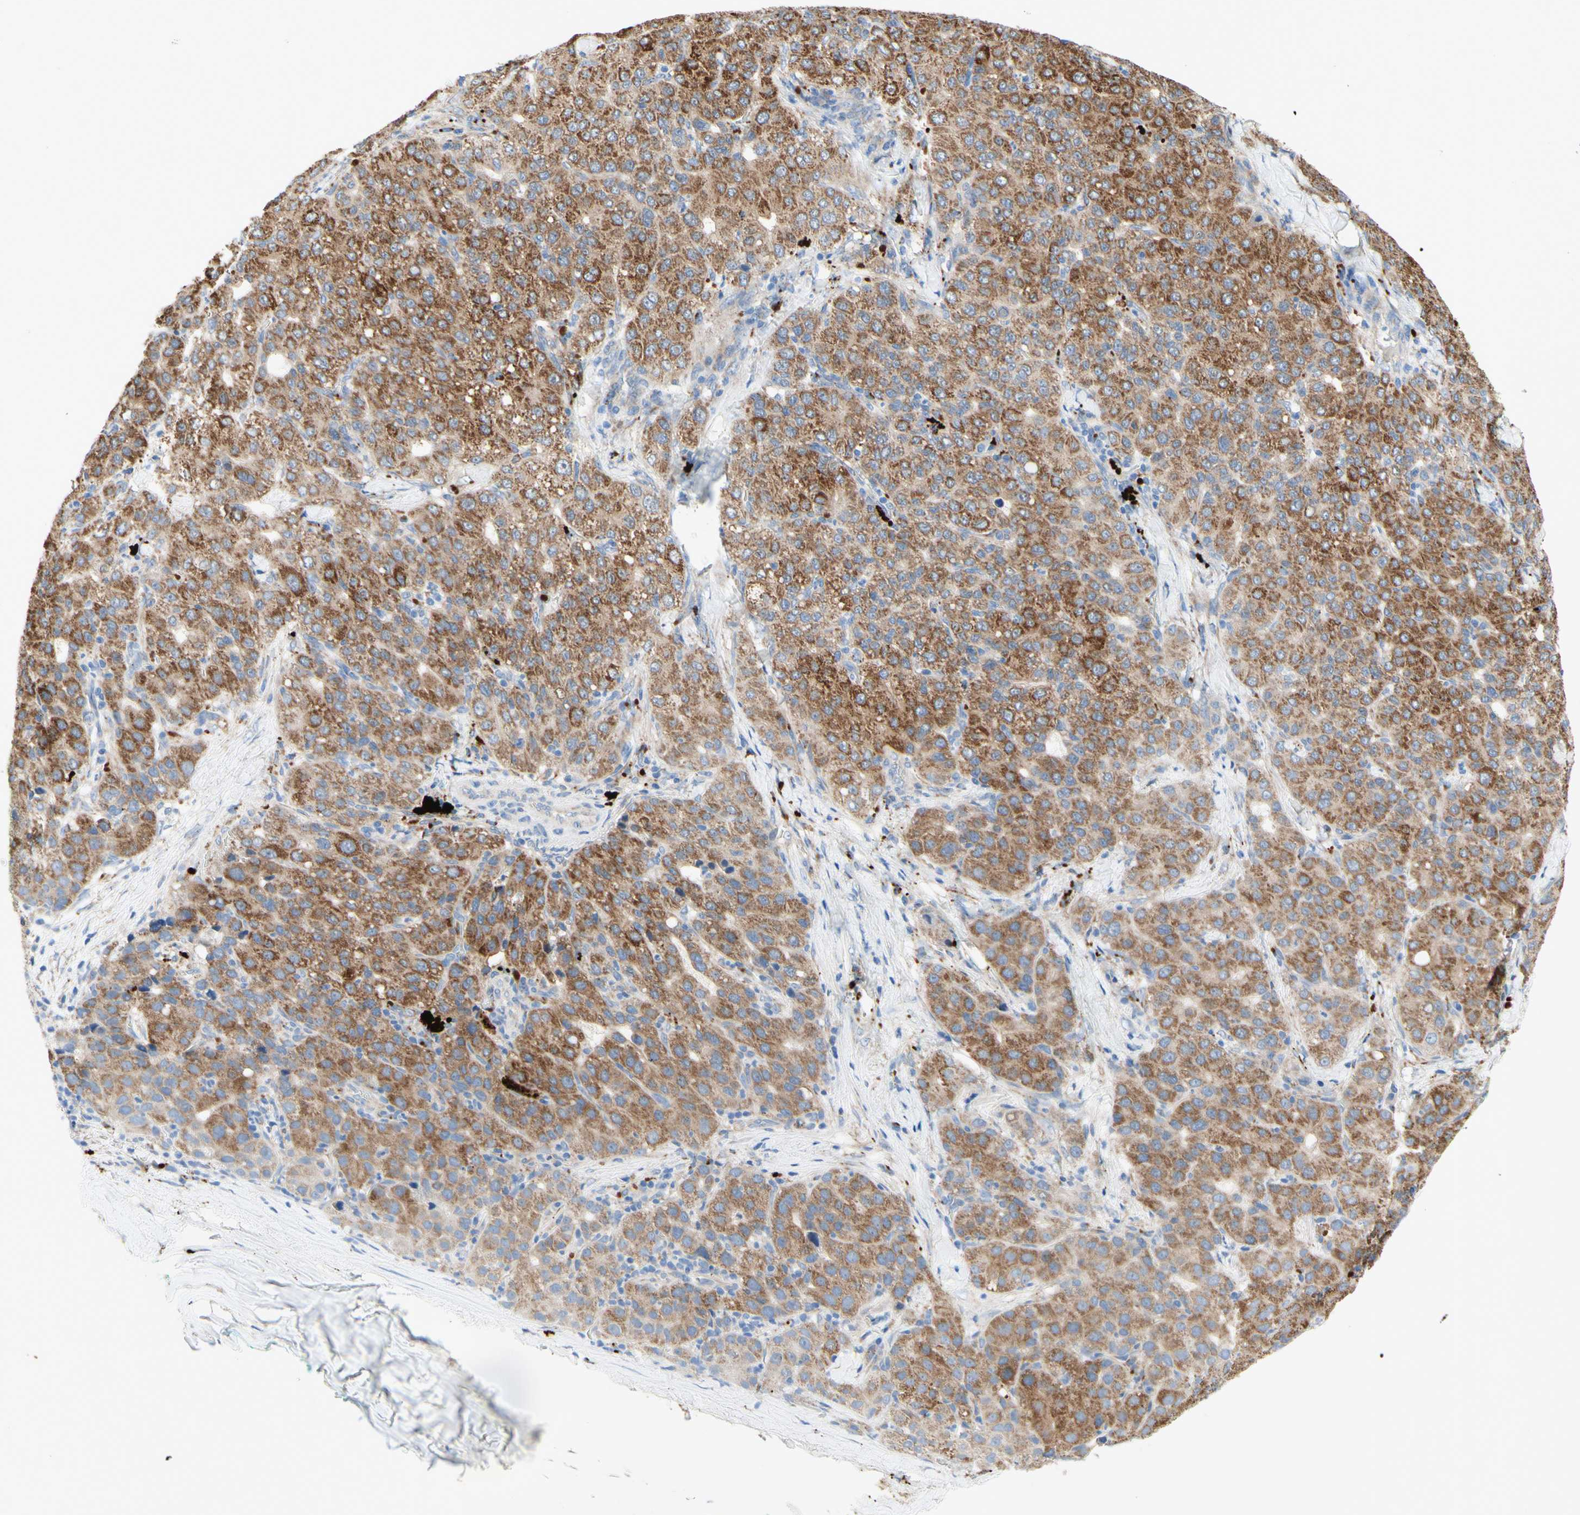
{"staining": {"intensity": "moderate", "quantity": ">75%", "location": "cytoplasmic/membranous"}, "tissue": "liver cancer", "cell_type": "Tumor cells", "image_type": "cancer", "snomed": [{"axis": "morphology", "description": "Carcinoma, Hepatocellular, NOS"}, {"axis": "topography", "description": "Liver"}], "caption": "Immunohistochemical staining of human liver cancer (hepatocellular carcinoma) reveals medium levels of moderate cytoplasmic/membranous protein positivity in about >75% of tumor cells.", "gene": "URB2", "patient": {"sex": "male", "age": 65}}